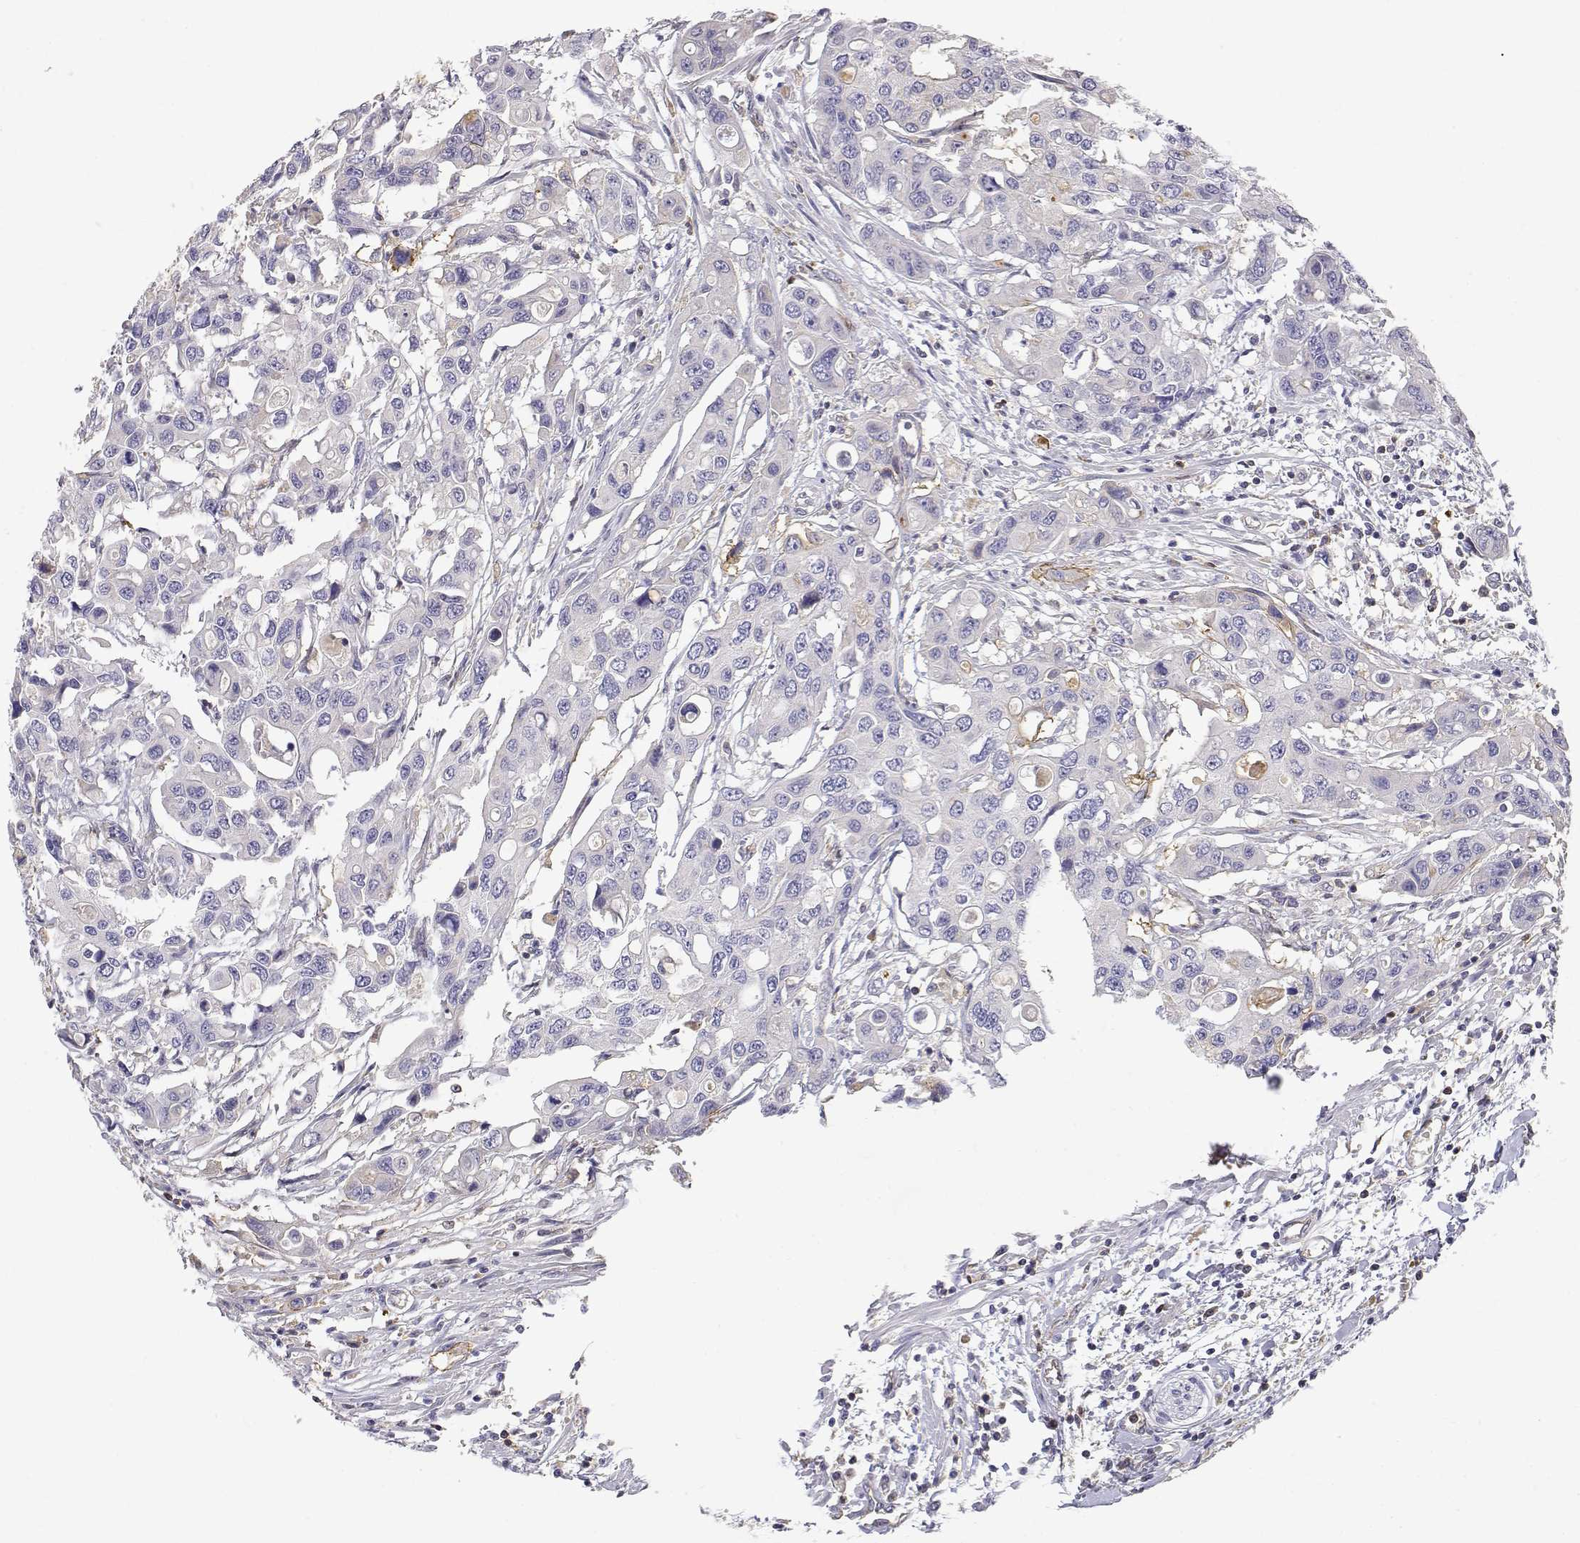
{"staining": {"intensity": "negative", "quantity": "none", "location": "none"}, "tissue": "colorectal cancer", "cell_type": "Tumor cells", "image_type": "cancer", "snomed": [{"axis": "morphology", "description": "Adenocarcinoma, NOS"}, {"axis": "topography", "description": "Colon"}], "caption": "High power microscopy histopathology image of an immunohistochemistry (IHC) photomicrograph of colorectal cancer, revealing no significant expression in tumor cells. (DAB immunohistochemistry (IHC) visualized using brightfield microscopy, high magnification).", "gene": "ADA", "patient": {"sex": "male", "age": 77}}